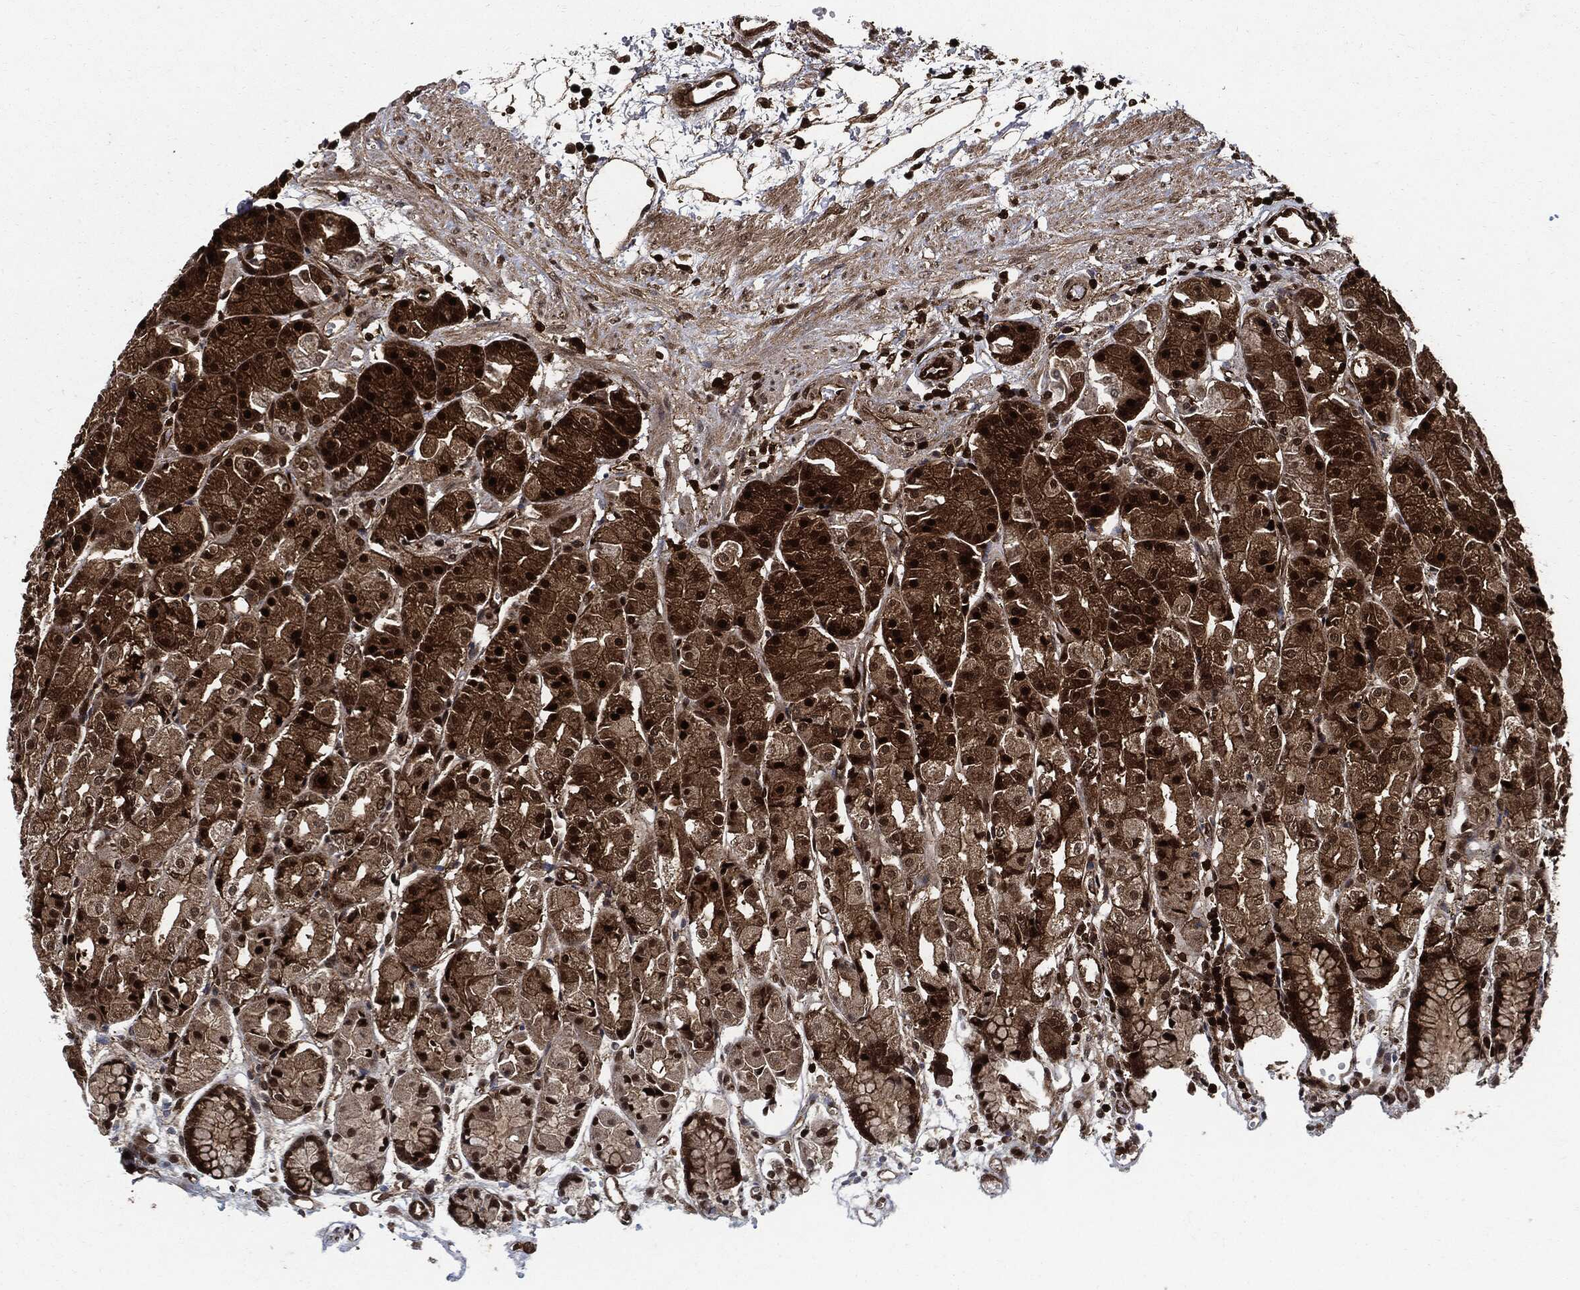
{"staining": {"intensity": "strong", "quantity": ">75%", "location": "cytoplasmic/membranous,nuclear"}, "tissue": "stomach", "cell_type": "Glandular cells", "image_type": "normal", "snomed": [{"axis": "morphology", "description": "Normal tissue, NOS"}, {"axis": "morphology", "description": "Adenocarcinoma, NOS"}, {"axis": "topography", "description": "Stomach"}], "caption": "This is a micrograph of IHC staining of benign stomach, which shows strong staining in the cytoplasmic/membranous,nuclear of glandular cells.", "gene": "YWHAB", "patient": {"sex": "female", "age": 81}}